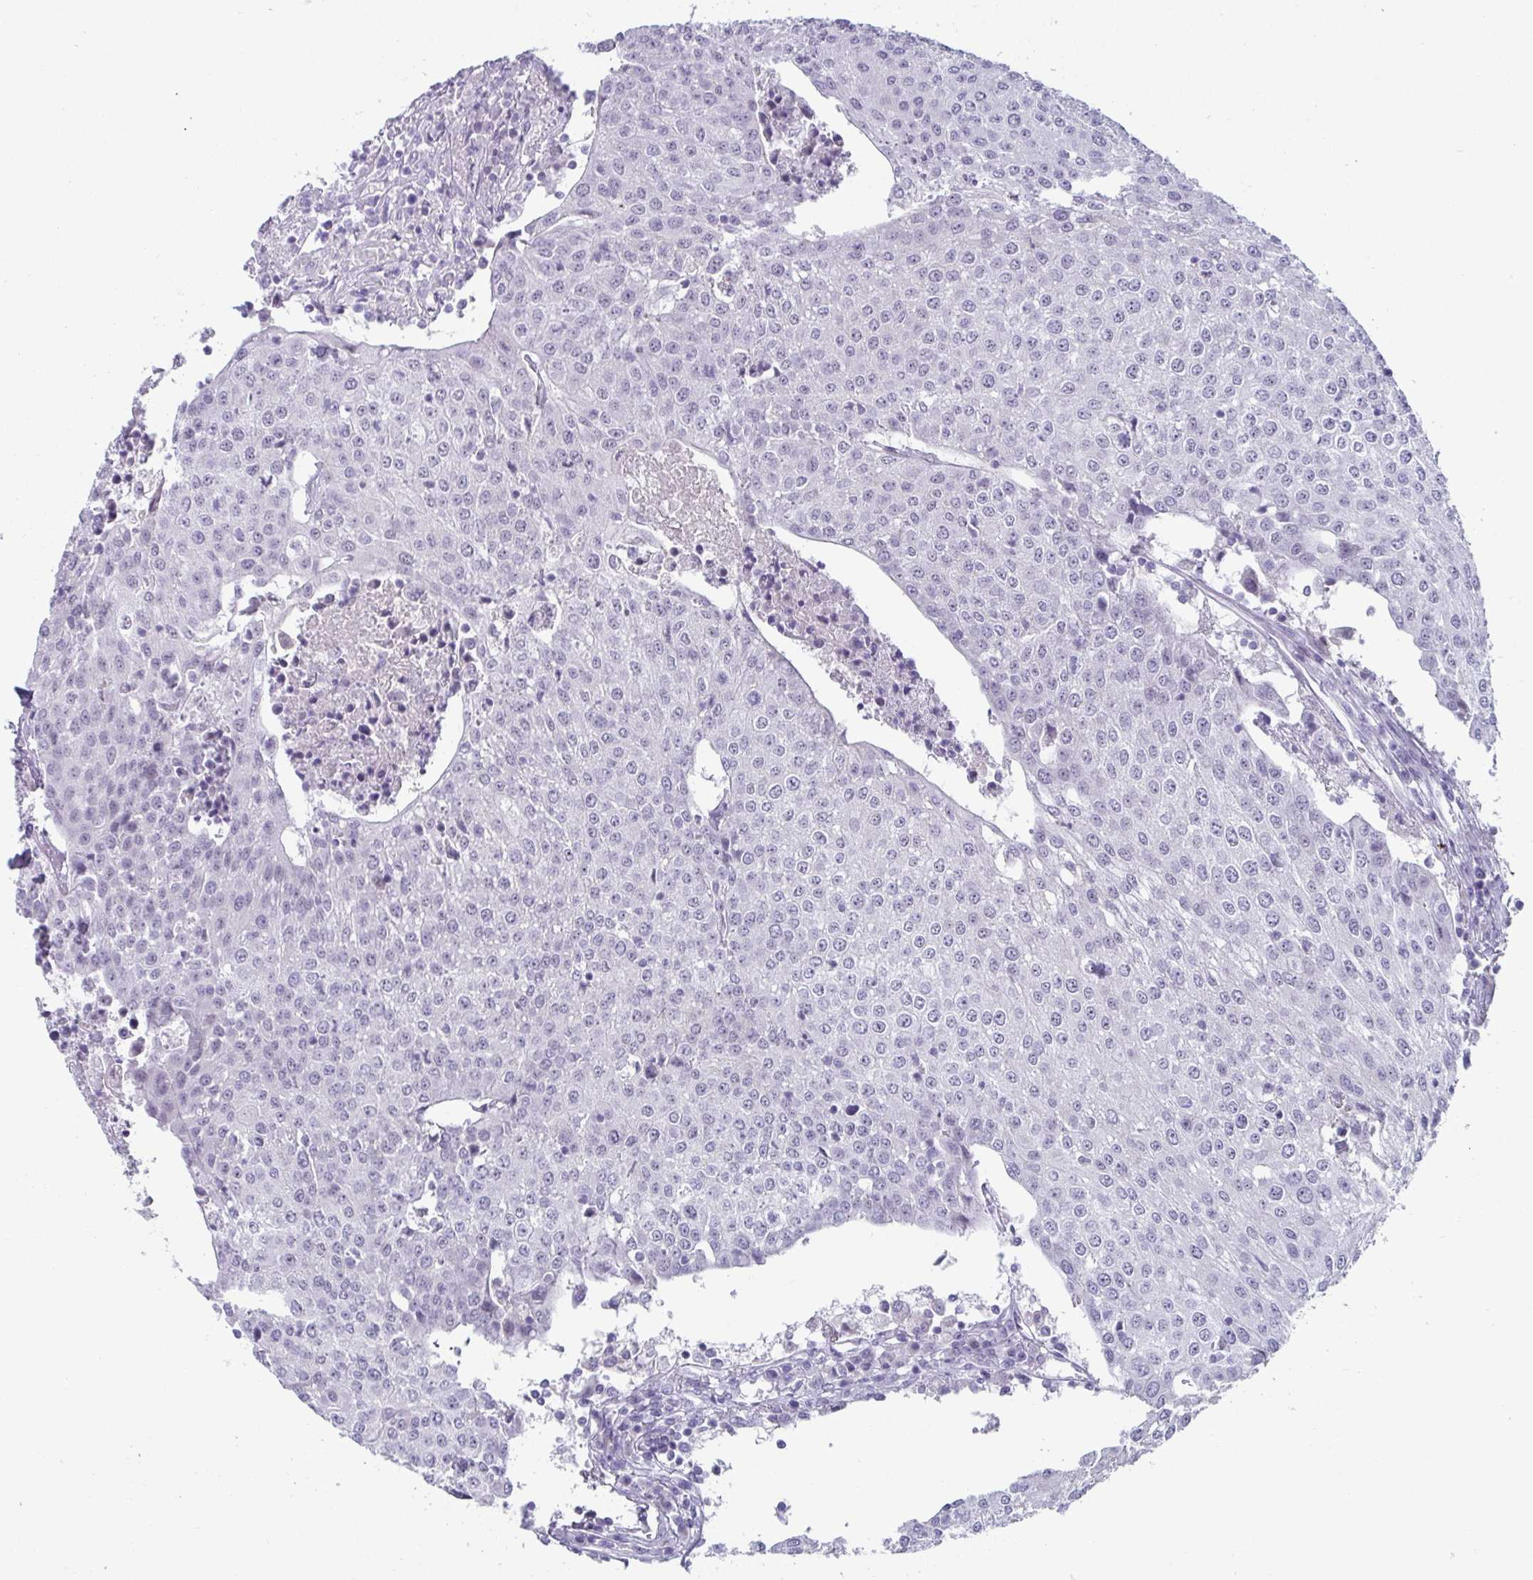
{"staining": {"intensity": "negative", "quantity": "none", "location": "none"}, "tissue": "urothelial cancer", "cell_type": "Tumor cells", "image_type": "cancer", "snomed": [{"axis": "morphology", "description": "Urothelial carcinoma, High grade"}, {"axis": "topography", "description": "Urinary bladder"}], "caption": "The histopathology image reveals no significant expression in tumor cells of urothelial cancer.", "gene": "VSIG10L", "patient": {"sex": "female", "age": 85}}